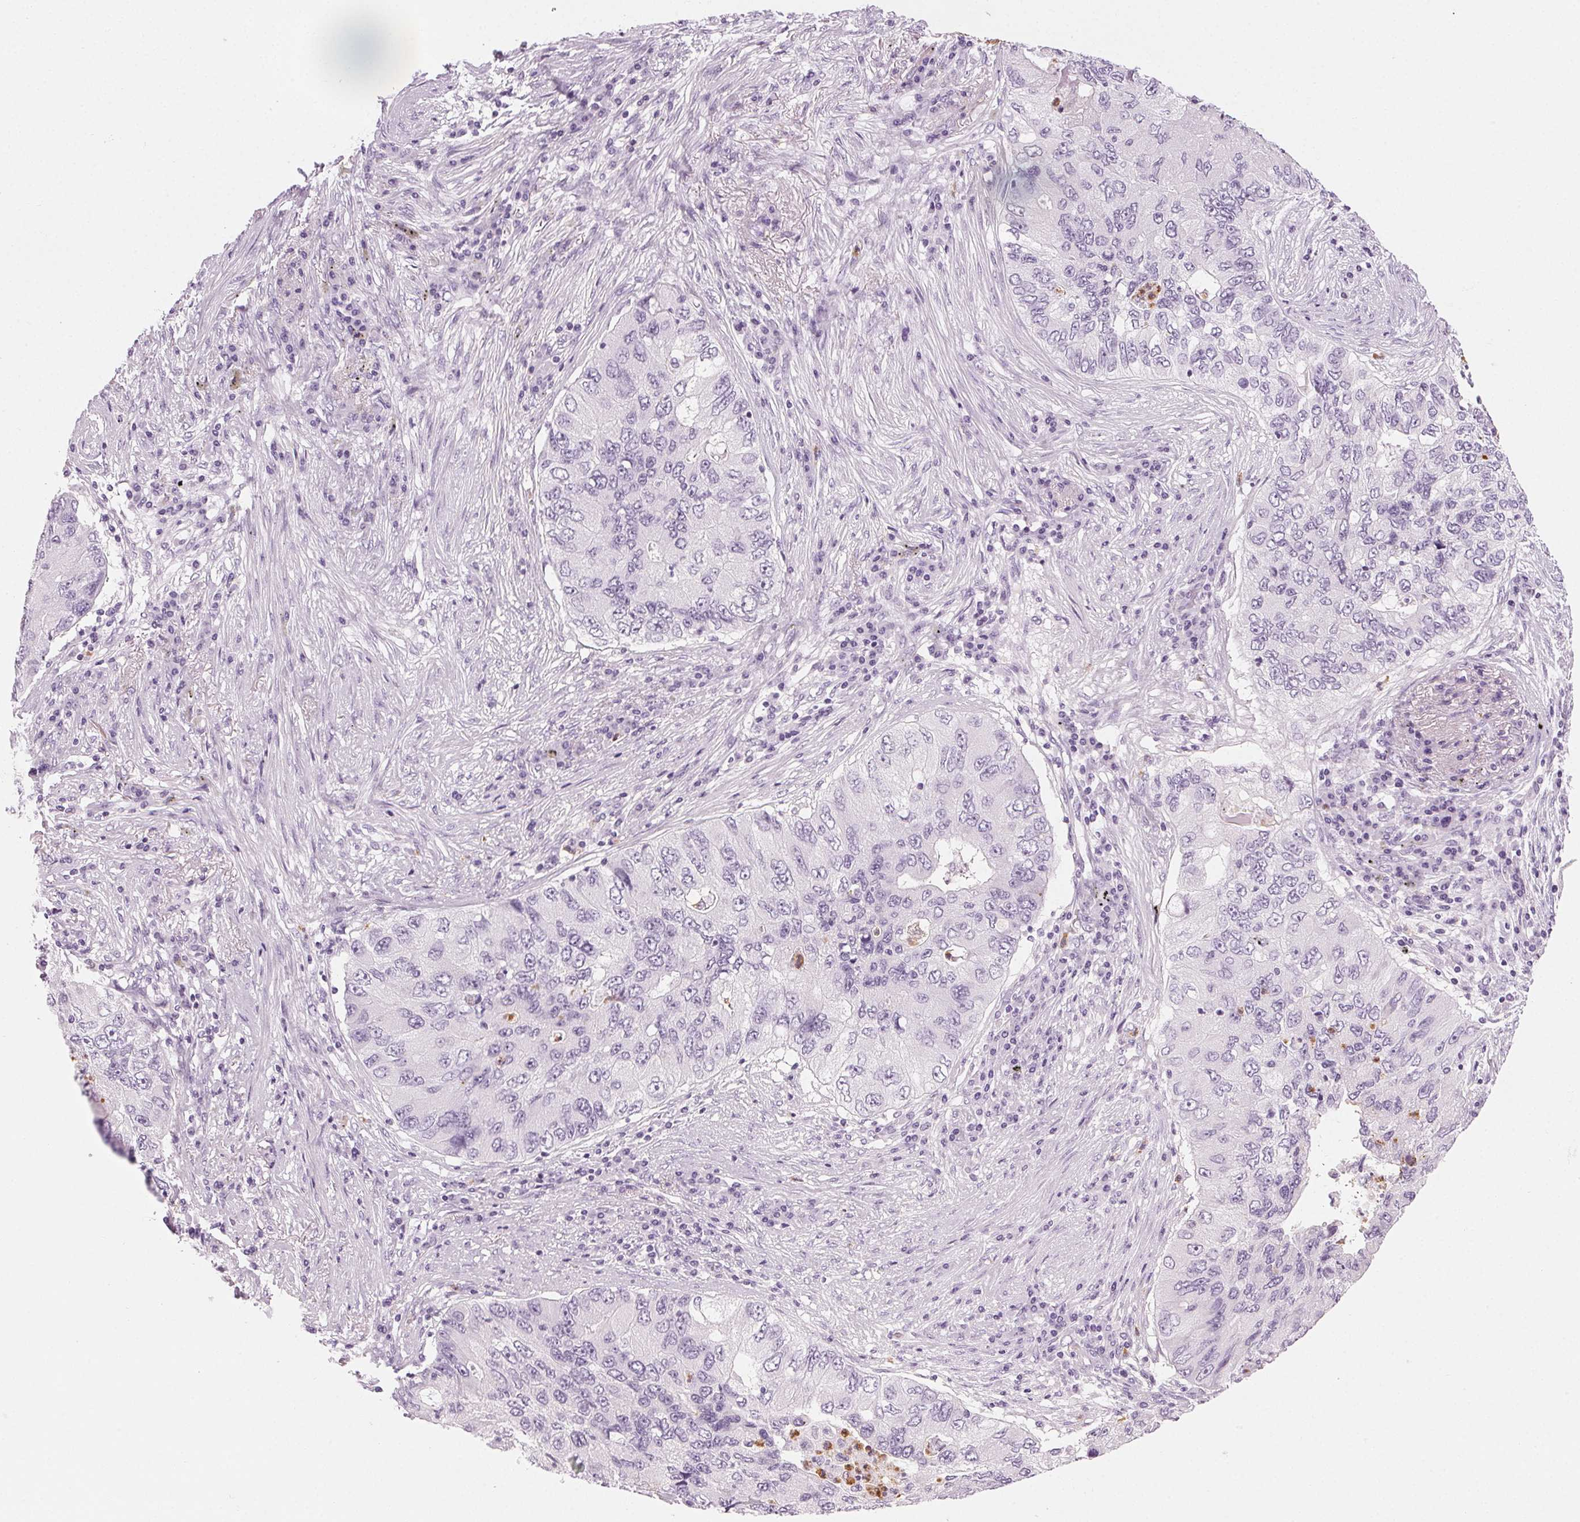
{"staining": {"intensity": "negative", "quantity": "none", "location": "none"}, "tissue": "lung cancer", "cell_type": "Tumor cells", "image_type": "cancer", "snomed": [{"axis": "morphology", "description": "Adenocarcinoma, NOS"}, {"axis": "morphology", "description": "Adenocarcinoma, metastatic, NOS"}, {"axis": "topography", "description": "Lymph node"}, {"axis": "topography", "description": "Lung"}], "caption": "Lung metastatic adenocarcinoma was stained to show a protein in brown. There is no significant positivity in tumor cells.", "gene": "MPO", "patient": {"sex": "female", "age": 54}}